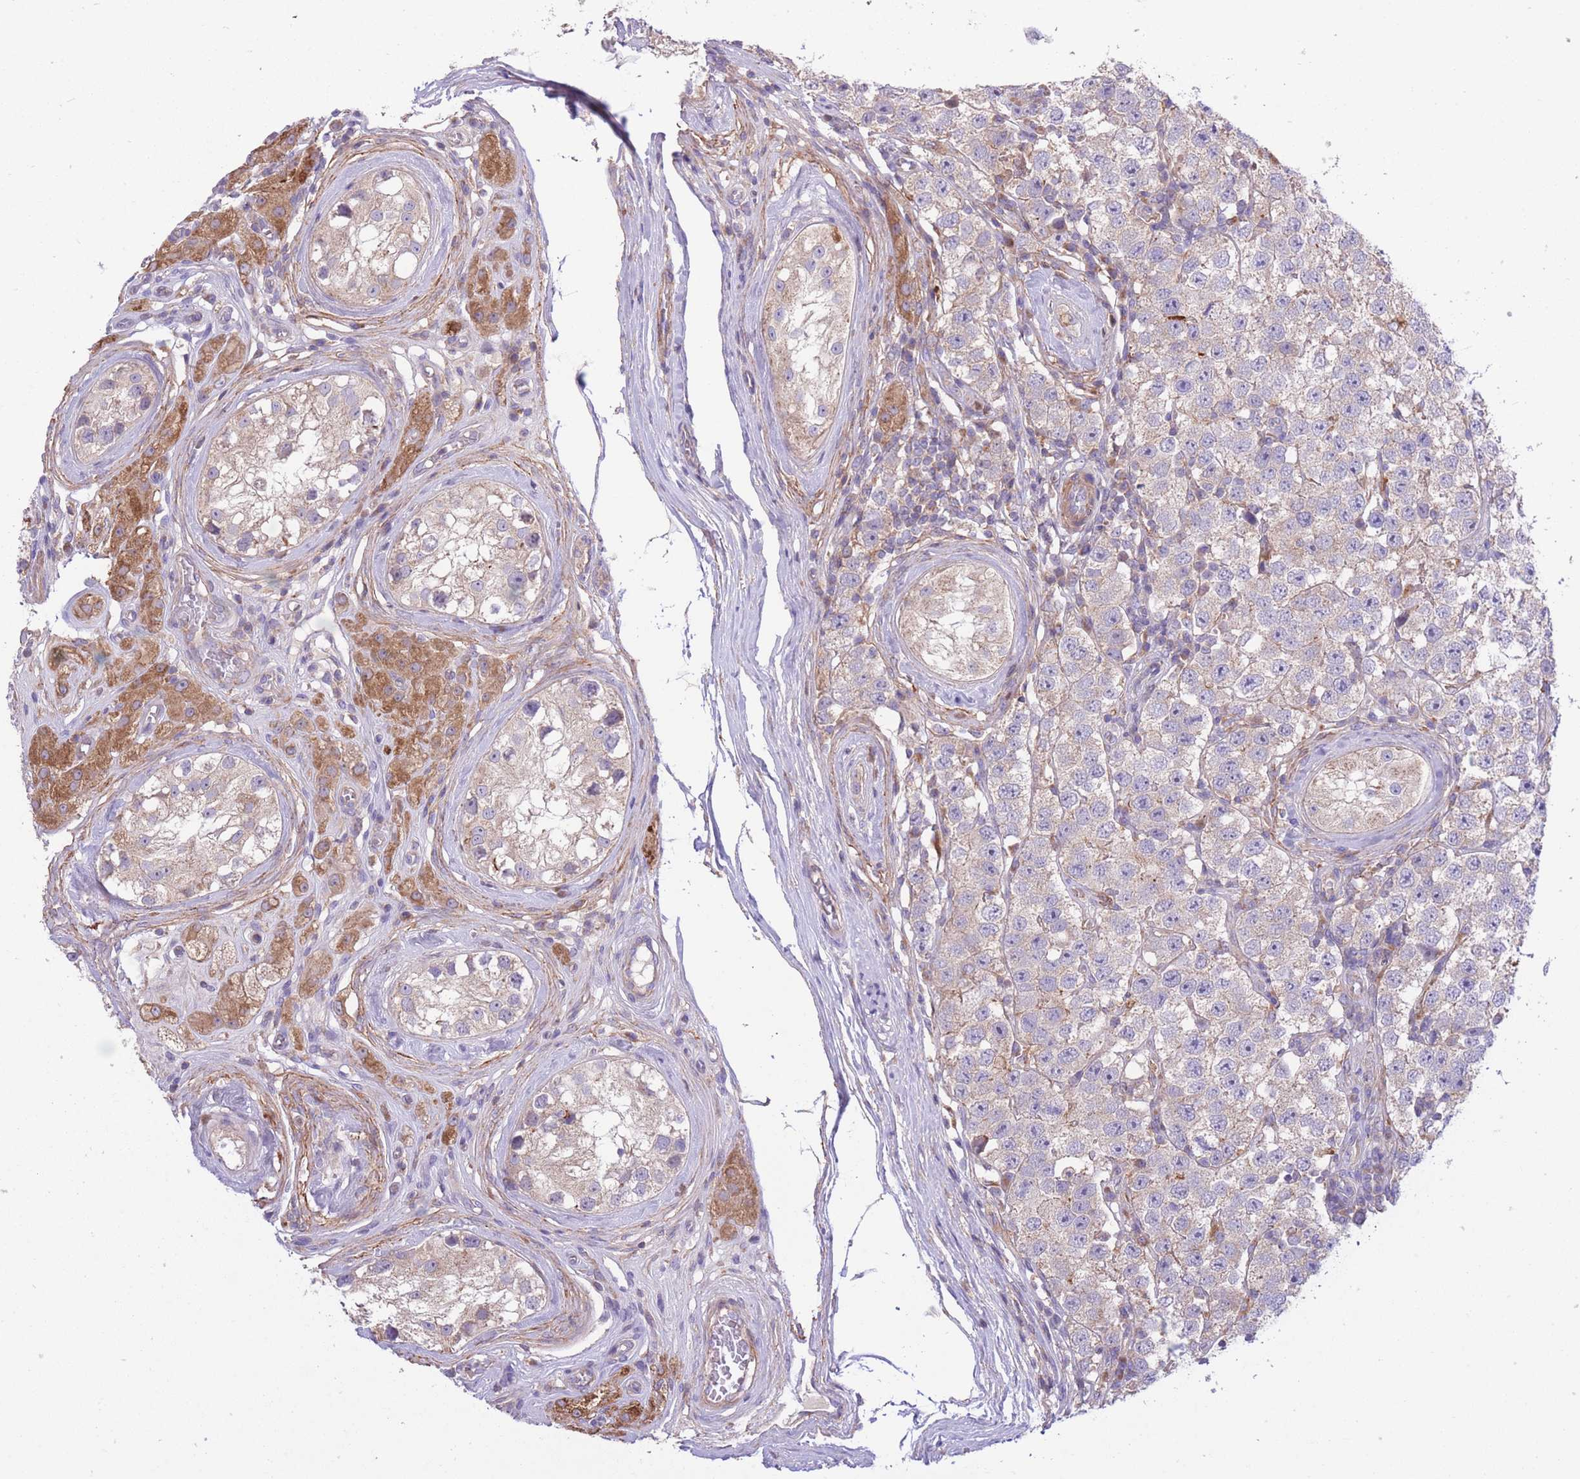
{"staining": {"intensity": "negative", "quantity": "none", "location": "none"}, "tissue": "testis cancer", "cell_type": "Tumor cells", "image_type": "cancer", "snomed": [{"axis": "morphology", "description": "Seminoma, NOS"}, {"axis": "topography", "description": "Testis"}], "caption": "Immunohistochemical staining of testis cancer reveals no significant expression in tumor cells.", "gene": "ATP13A2", "patient": {"sex": "male", "age": 34}}